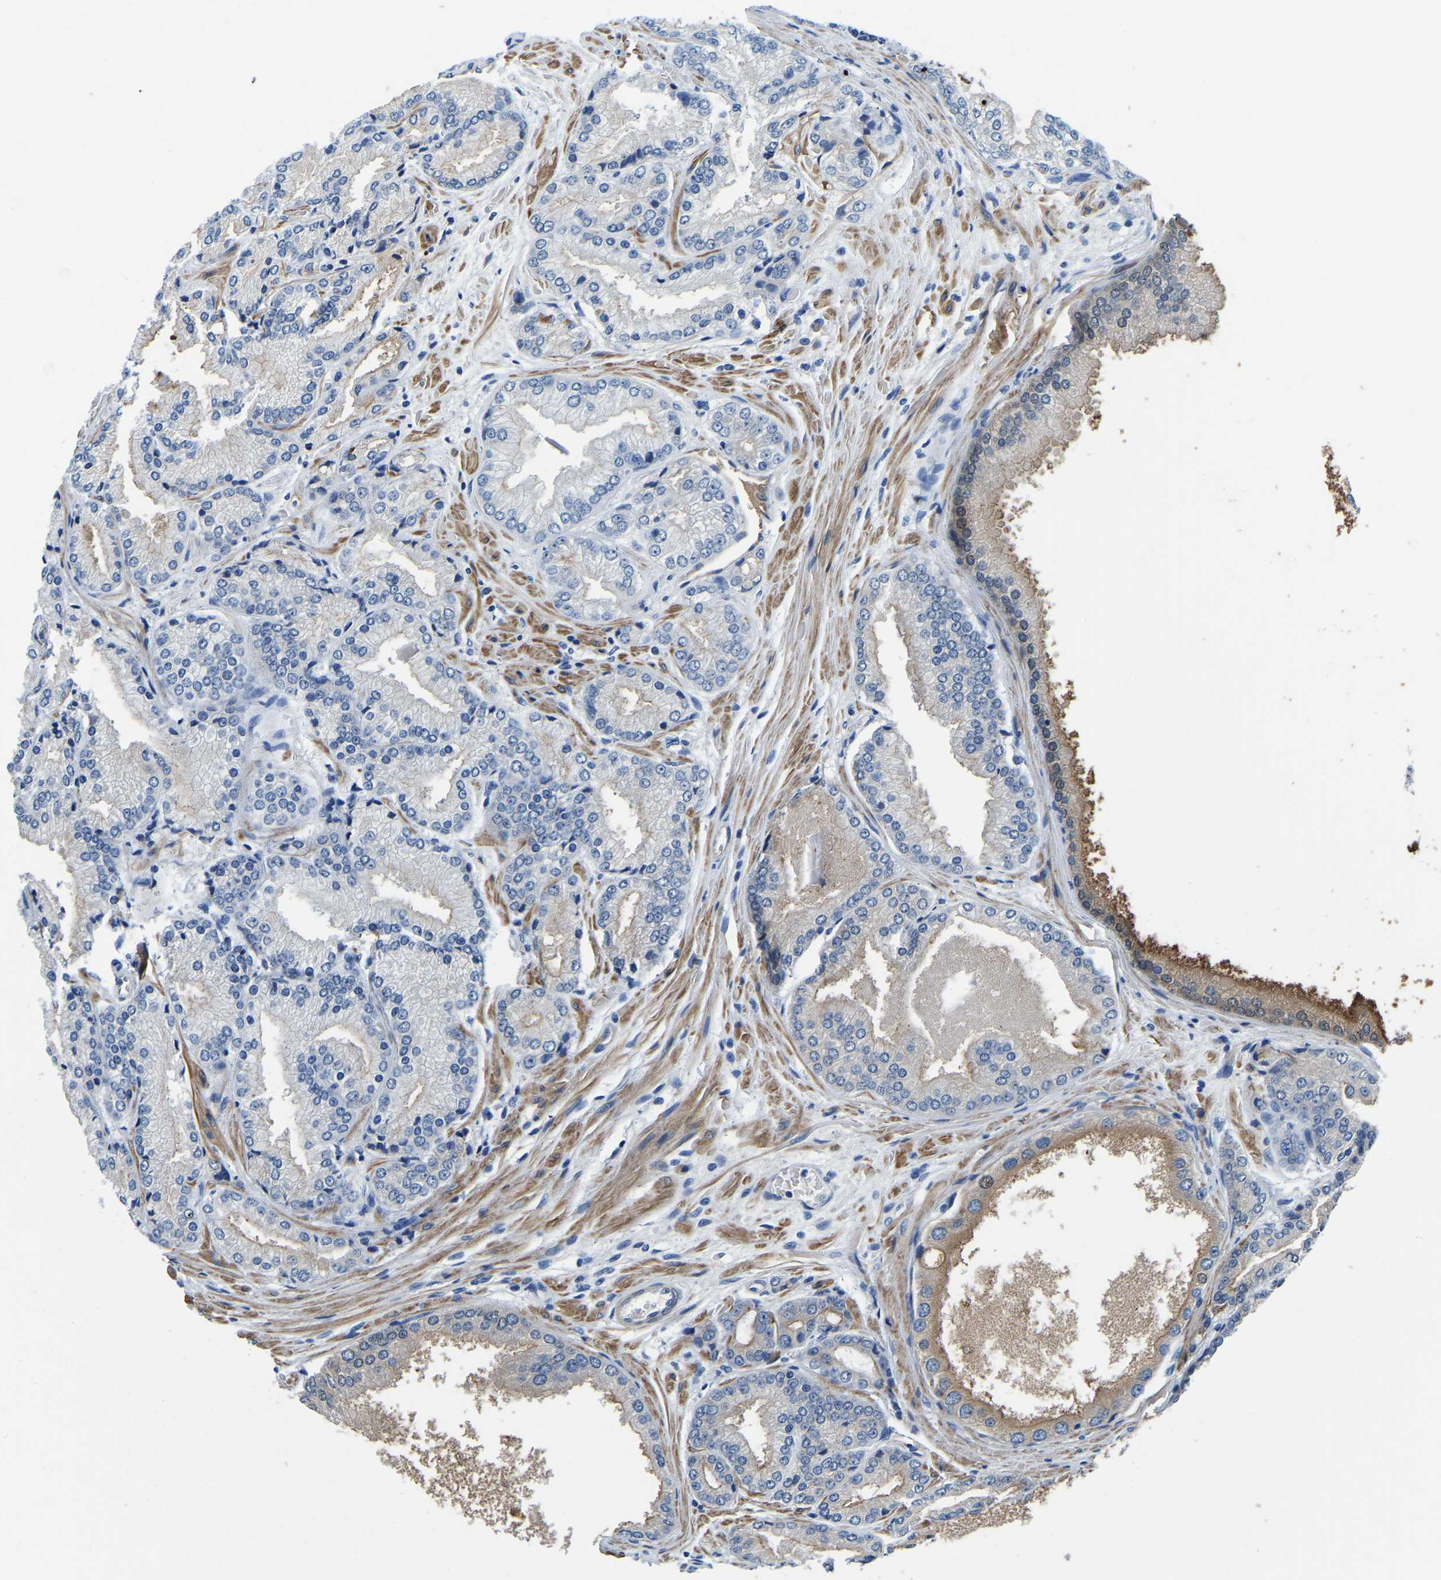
{"staining": {"intensity": "negative", "quantity": "none", "location": "none"}, "tissue": "prostate cancer", "cell_type": "Tumor cells", "image_type": "cancer", "snomed": [{"axis": "morphology", "description": "Adenocarcinoma, High grade"}, {"axis": "topography", "description": "Prostate"}], "caption": "DAB (3,3'-diaminobenzidine) immunohistochemical staining of human prostate cancer exhibits no significant expression in tumor cells. (Brightfield microscopy of DAB (3,3'-diaminobenzidine) IHC at high magnification).", "gene": "LIAS", "patient": {"sex": "male", "age": 59}}